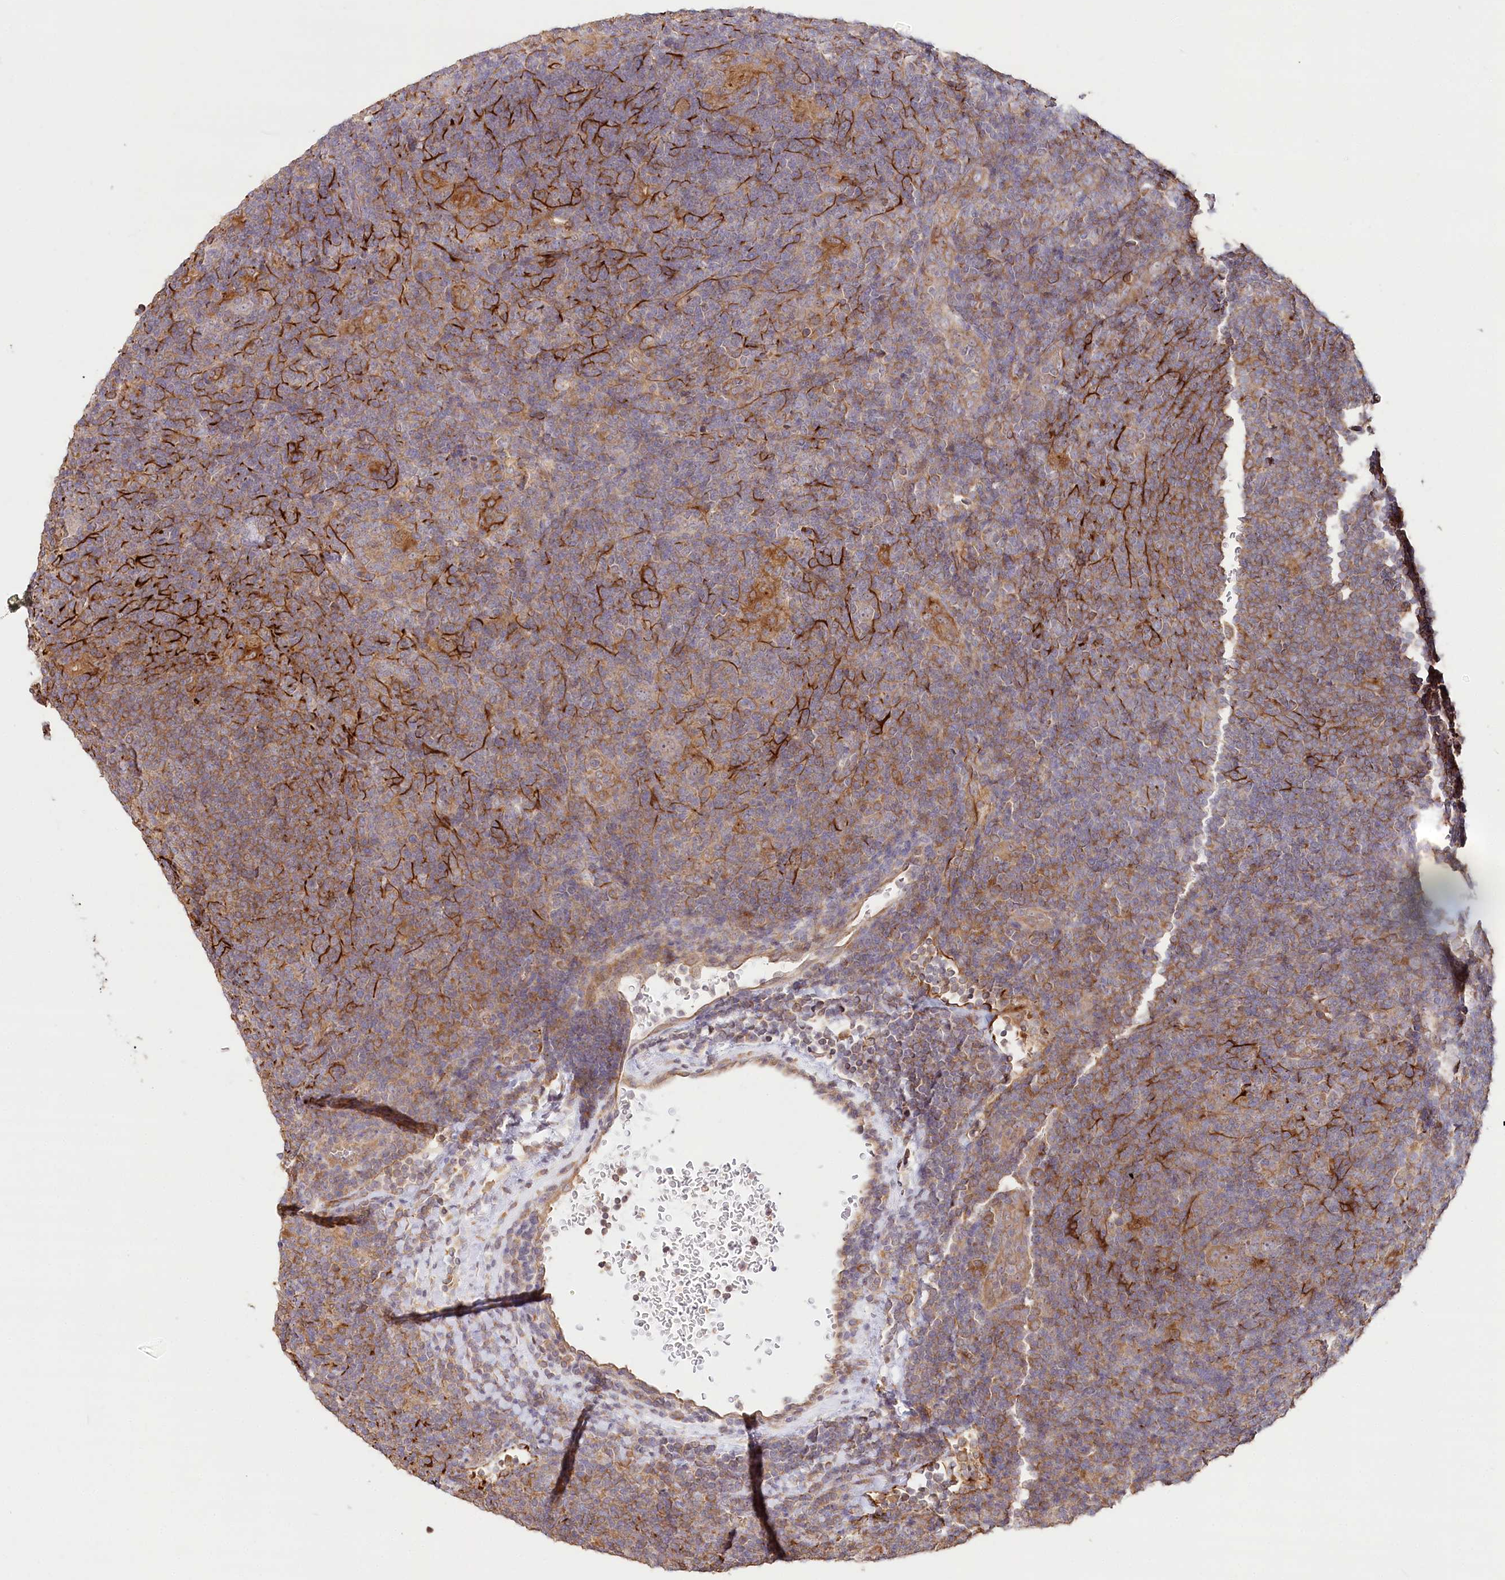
{"staining": {"intensity": "moderate", "quantity": "25%-75%", "location": "cytoplasmic/membranous,nuclear"}, "tissue": "lymphoma", "cell_type": "Tumor cells", "image_type": "cancer", "snomed": [{"axis": "morphology", "description": "Hodgkin's disease, NOS"}, {"axis": "topography", "description": "Lymph node"}], "caption": "Tumor cells demonstrate moderate cytoplasmic/membranous and nuclear positivity in approximately 25%-75% of cells in Hodgkin's disease.", "gene": "DMXL1", "patient": {"sex": "female", "age": 57}}